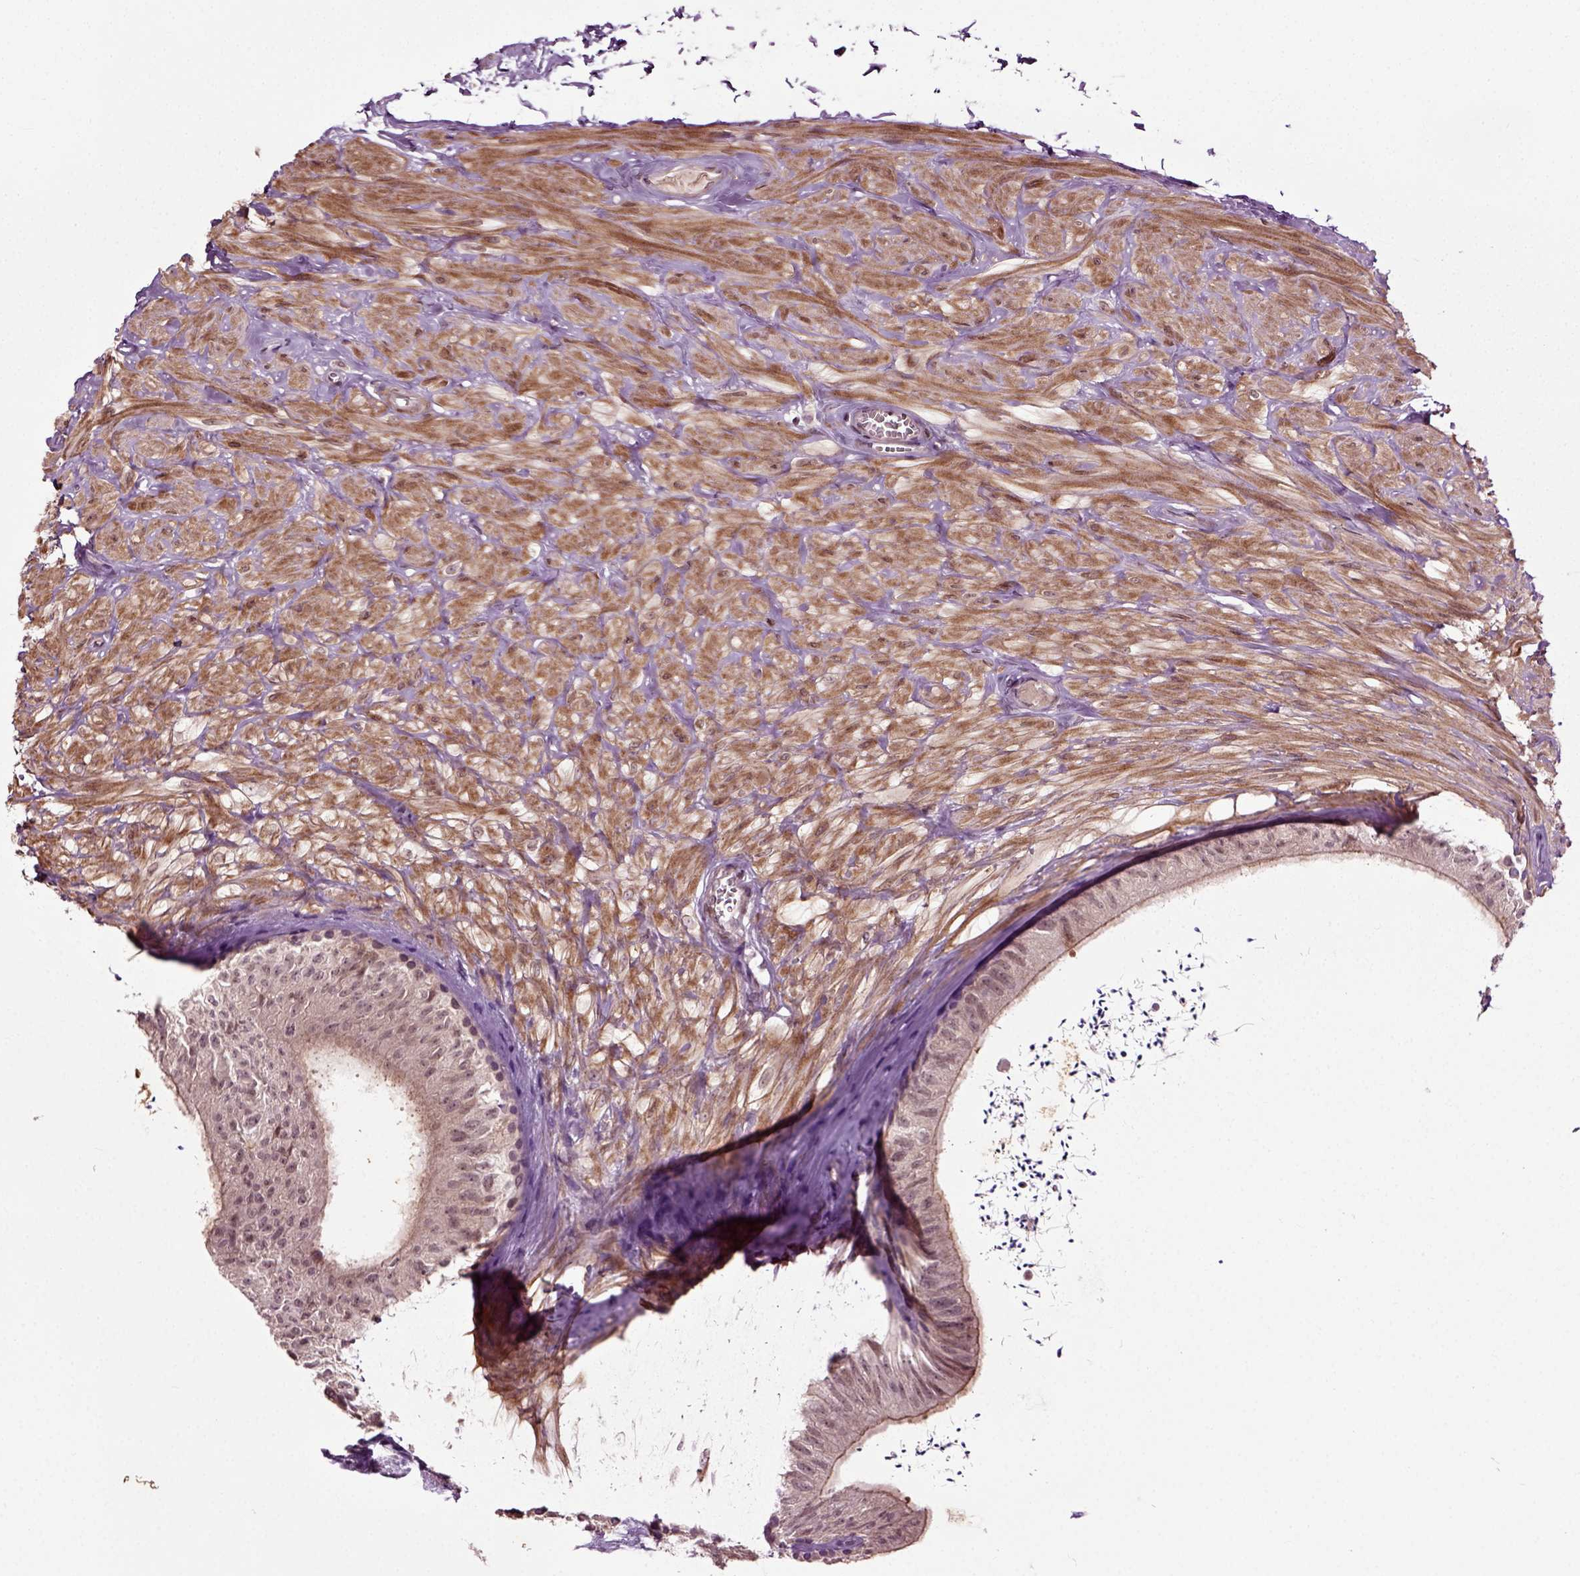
{"staining": {"intensity": "moderate", "quantity": "25%-75%", "location": "cytoplasmic/membranous"}, "tissue": "epididymis", "cell_type": "Glandular cells", "image_type": "normal", "snomed": [{"axis": "morphology", "description": "Normal tissue, NOS"}, {"axis": "topography", "description": "Epididymis"}], "caption": "This is a photomicrograph of IHC staining of unremarkable epididymis, which shows moderate staining in the cytoplasmic/membranous of glandular cells.", "gene": "KNSTRN", "patient": {"sex": "male", "age": 32}}